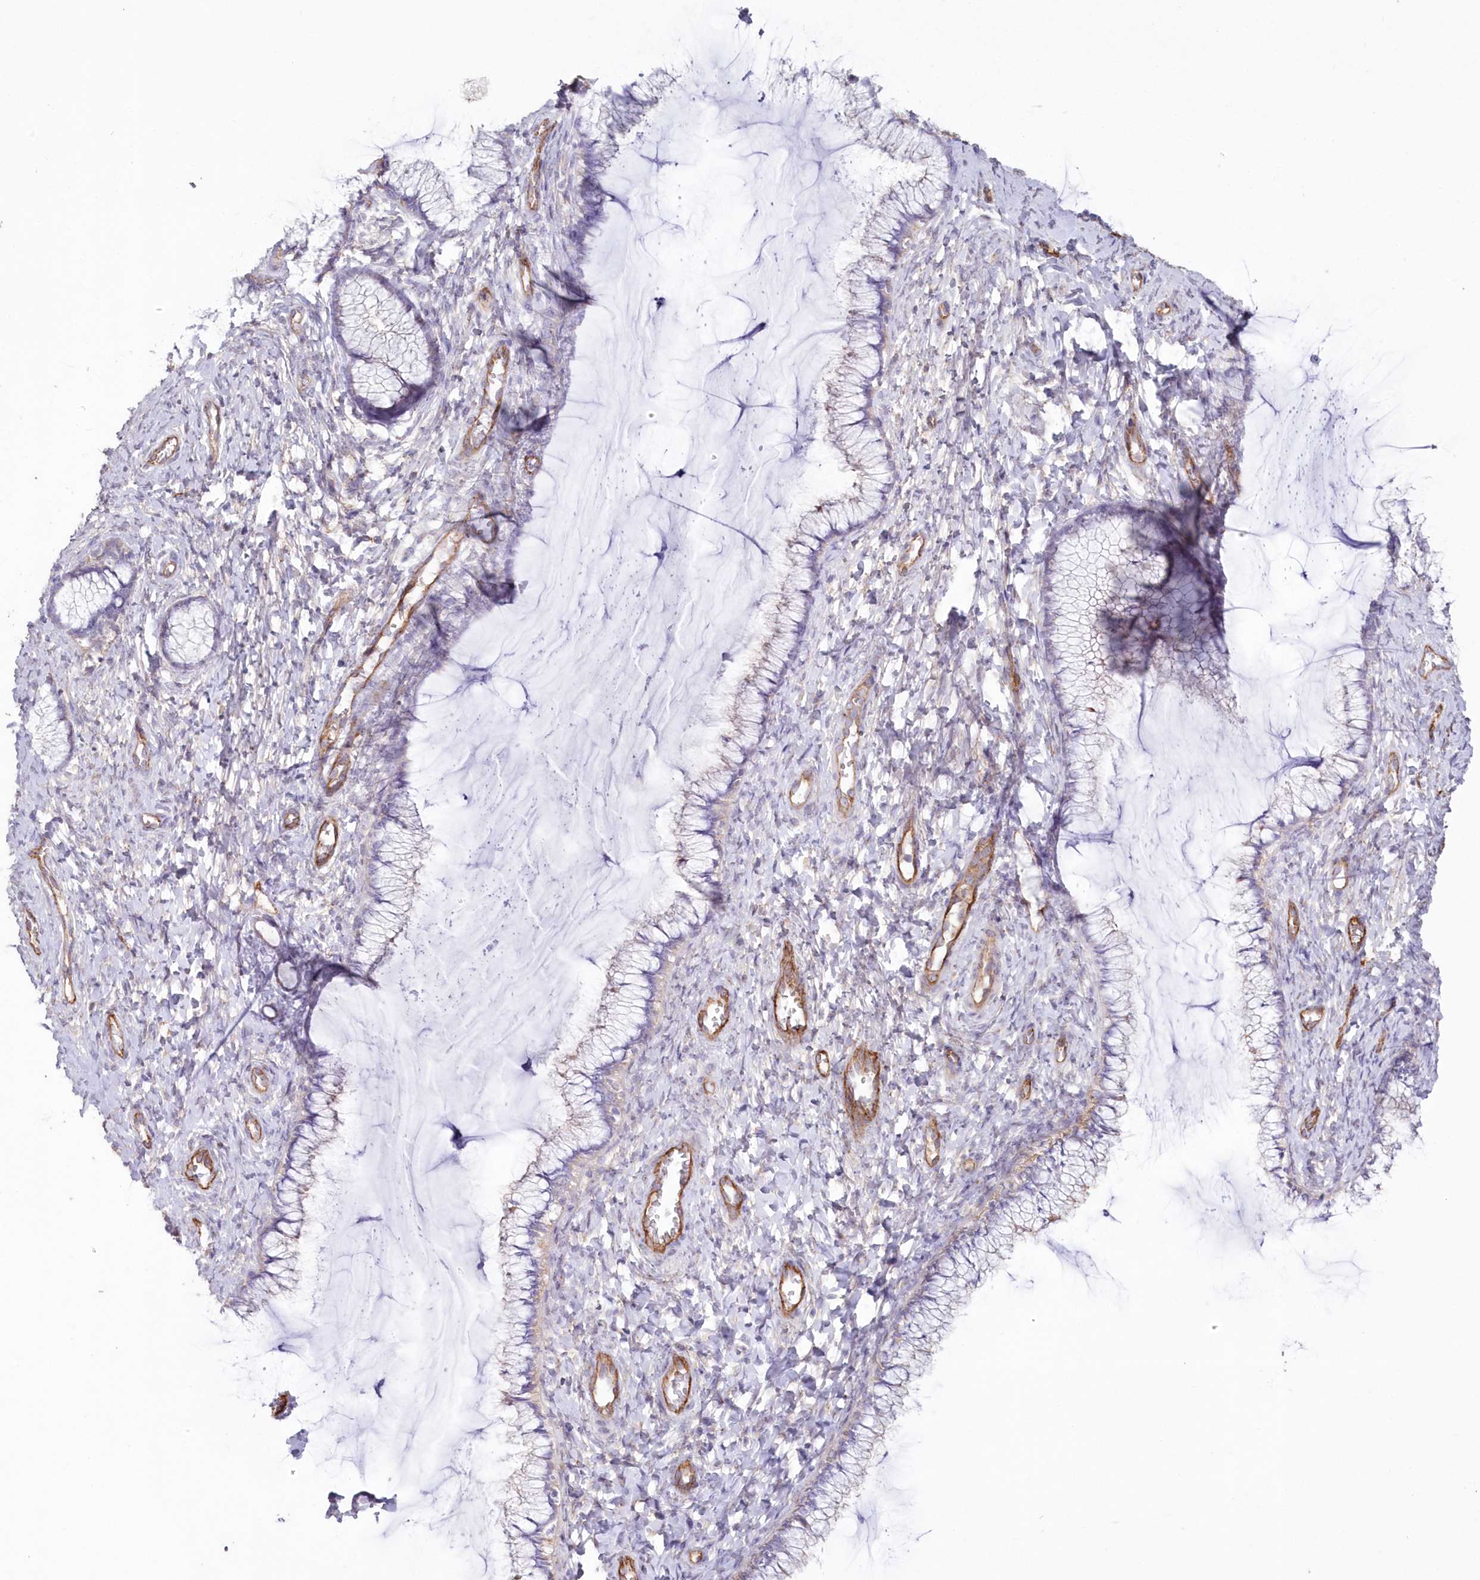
{"staining": {"intensity": "negative", "quantity": "none", "location": "none"}, "tissue": "cervix", "cell_type": "Glandular cells", "image_type": "normal", "snomed": [{"axis": "morphology", "description": "Normal tissue, NOS"}, {"axis": "morphology", "description": "Adenocarcinoma, NOS"}, {"axis": "topography", "description": "Cervix"}], "caption": "Image shows no significant protein expression in glandular cells of normal cervix.", "gene": "RAB11FIP5", "patient": {"sex": "female", "age": 29}}